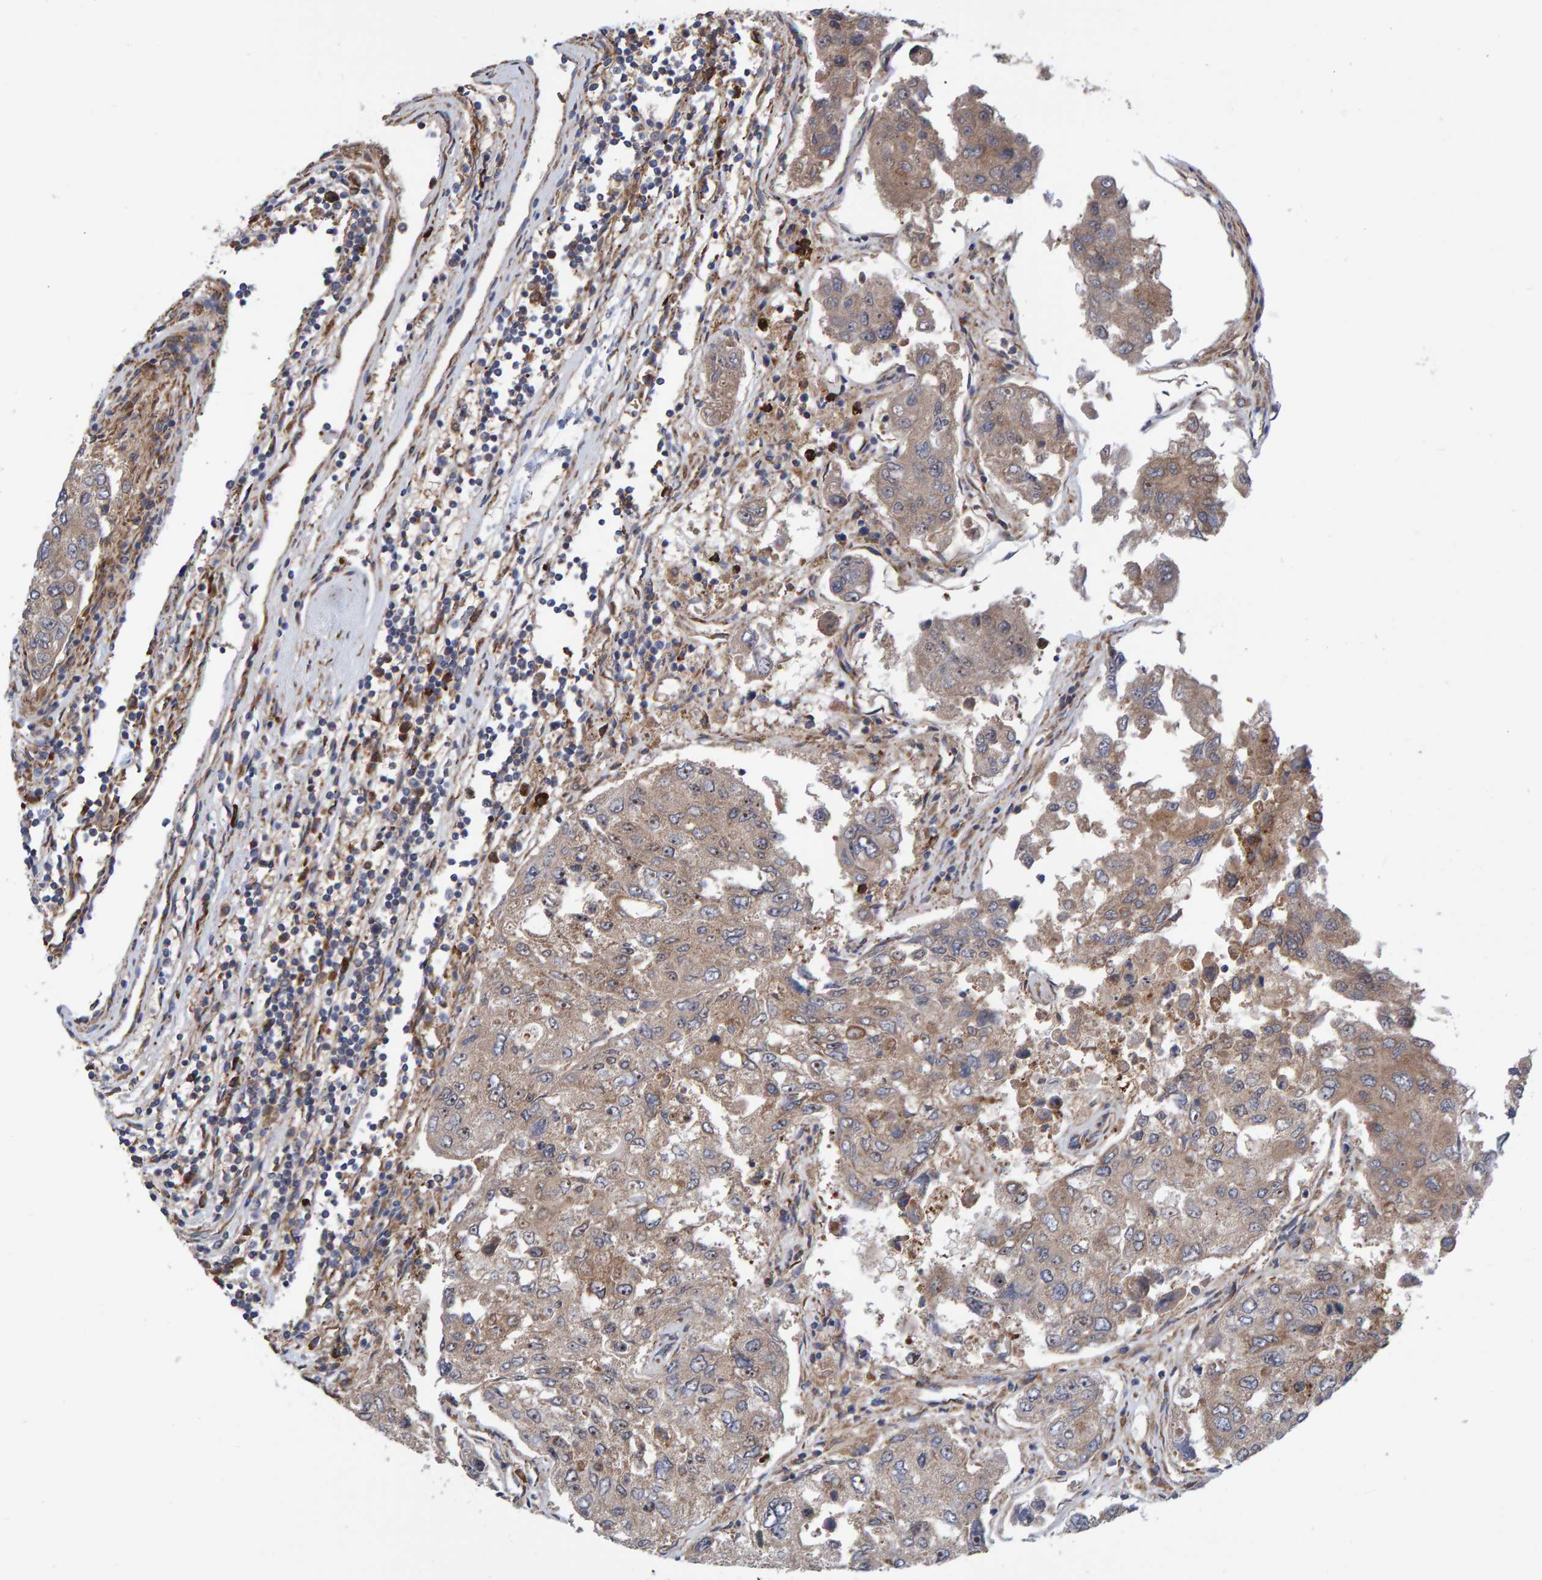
{"staining": {"intensity": "weak", "quantity": "<25%", "location": "cytoplasmic/membranous"}, "tissue": "urothelial cancer", "cell_type": "Tumor cells", "image_type": "cancer", "snomed": [{"axis": "morphology", "description": "Urothelial carcinoma, High grade"}, {"axis": "topography", "description": "Lymph node"}, {"axis": "topography", "description": "Urinary bladder"}], "caption": "Urothelial cancer was stained to show a protein in brown. There is no significant positivity in tumor cells. (Immunohistochemistry (ihc), brightfield microscopy, high magnification).", "gene": "KIAA0753", "patient": {"sex": "male", "age": 51}}